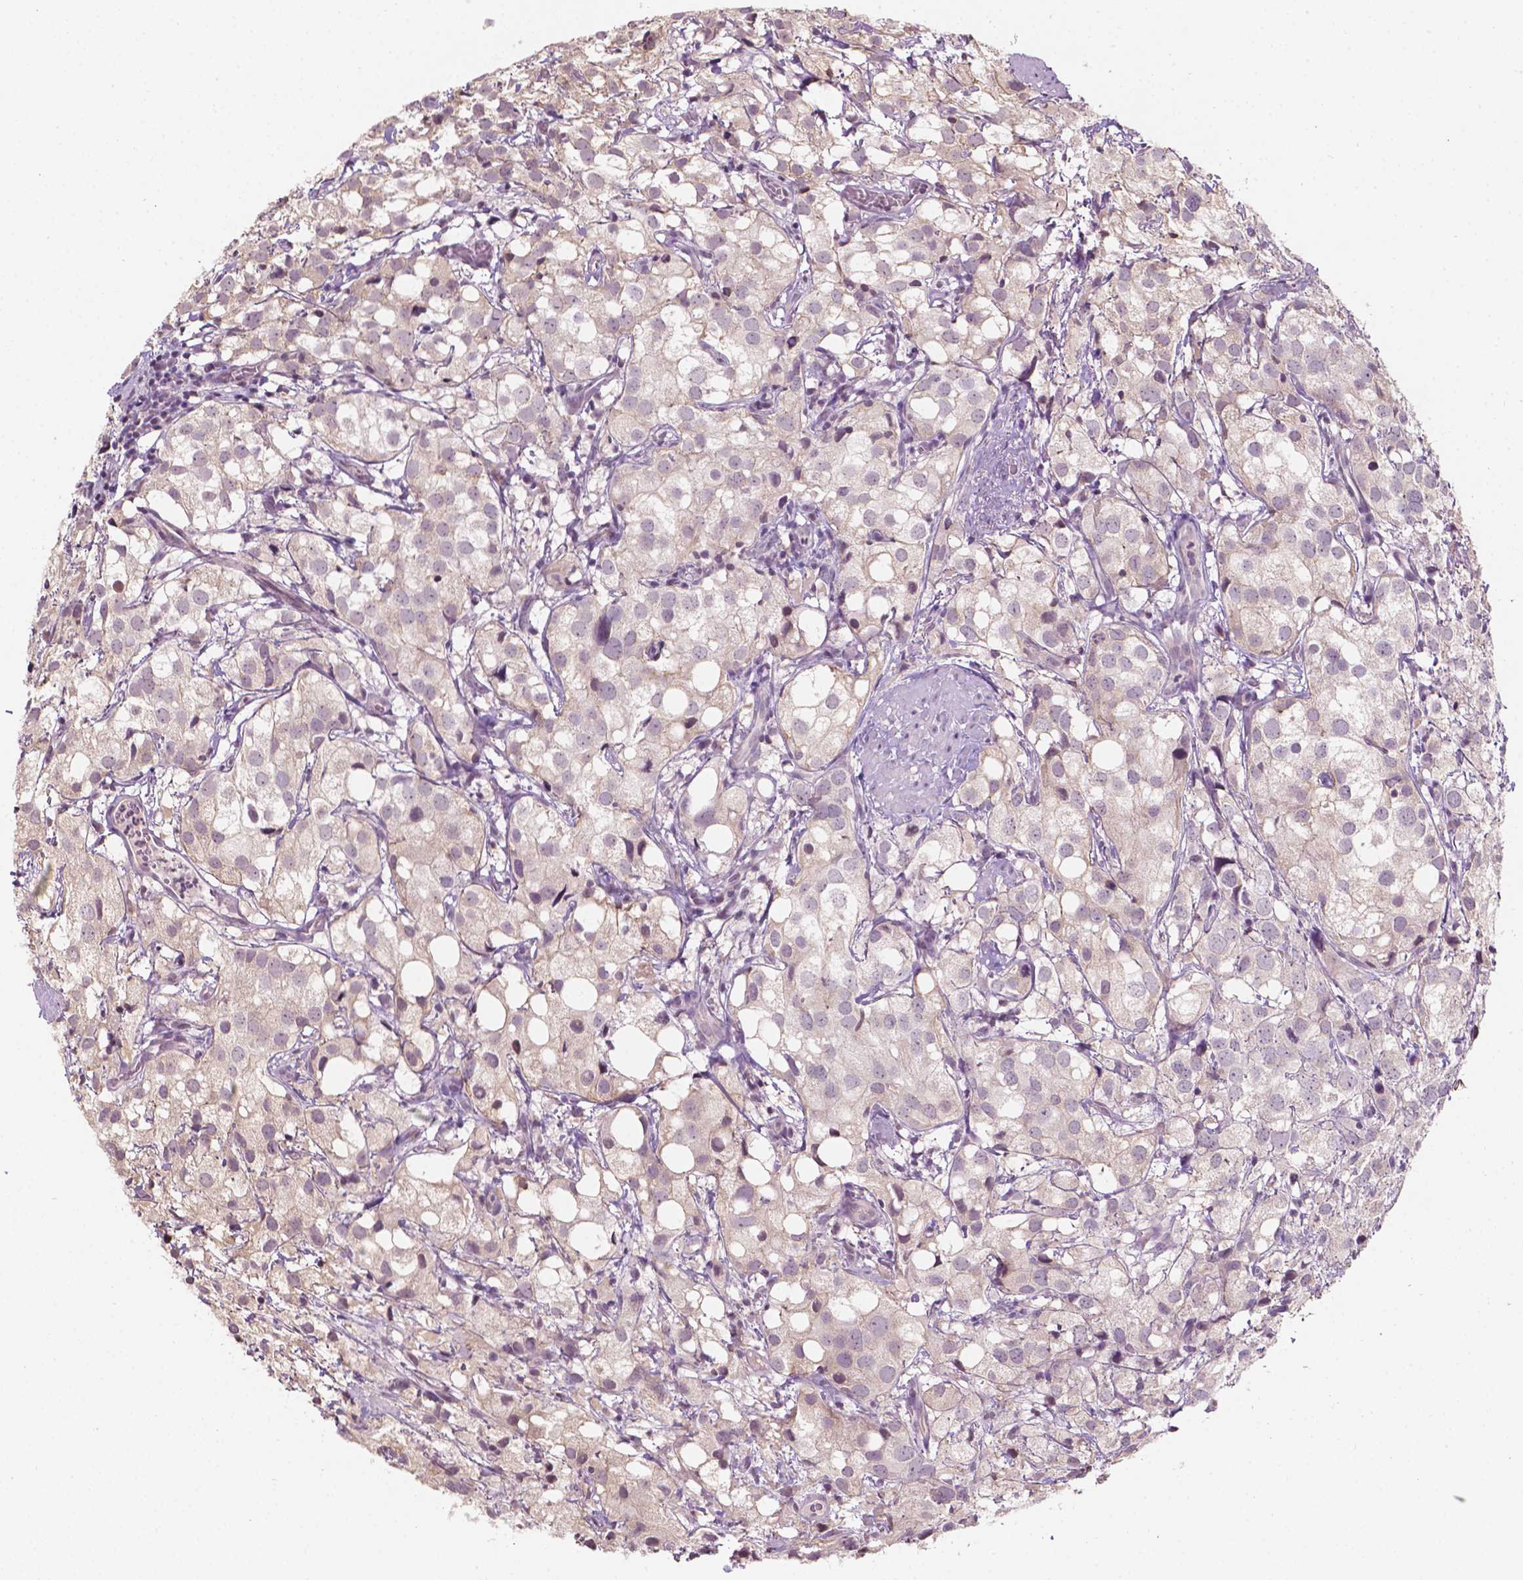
{"staining": {"intensity": "weak", "quantity": ">75%", "location": "cytoplasmic/membranous"}, "tissue": "prostate cancer", "cell_type": "Tumor cells", "image_type": "cancer", "snomed": [{"axis": "morphology", "description": "Adenocarcinoma, High grade"}, {"axis": "topography", "description": "Prostate"}], "caption": "This micrograph exhibits immunohistochemistry (IHC) staining of human adenocarcinoma (high-grade) (prostate), with low weak cytoplasmic/membranous staining in about >75% of tumor cells.", "gene": "NOS1AP", "patient": {"sex": "male", "age": 86}}